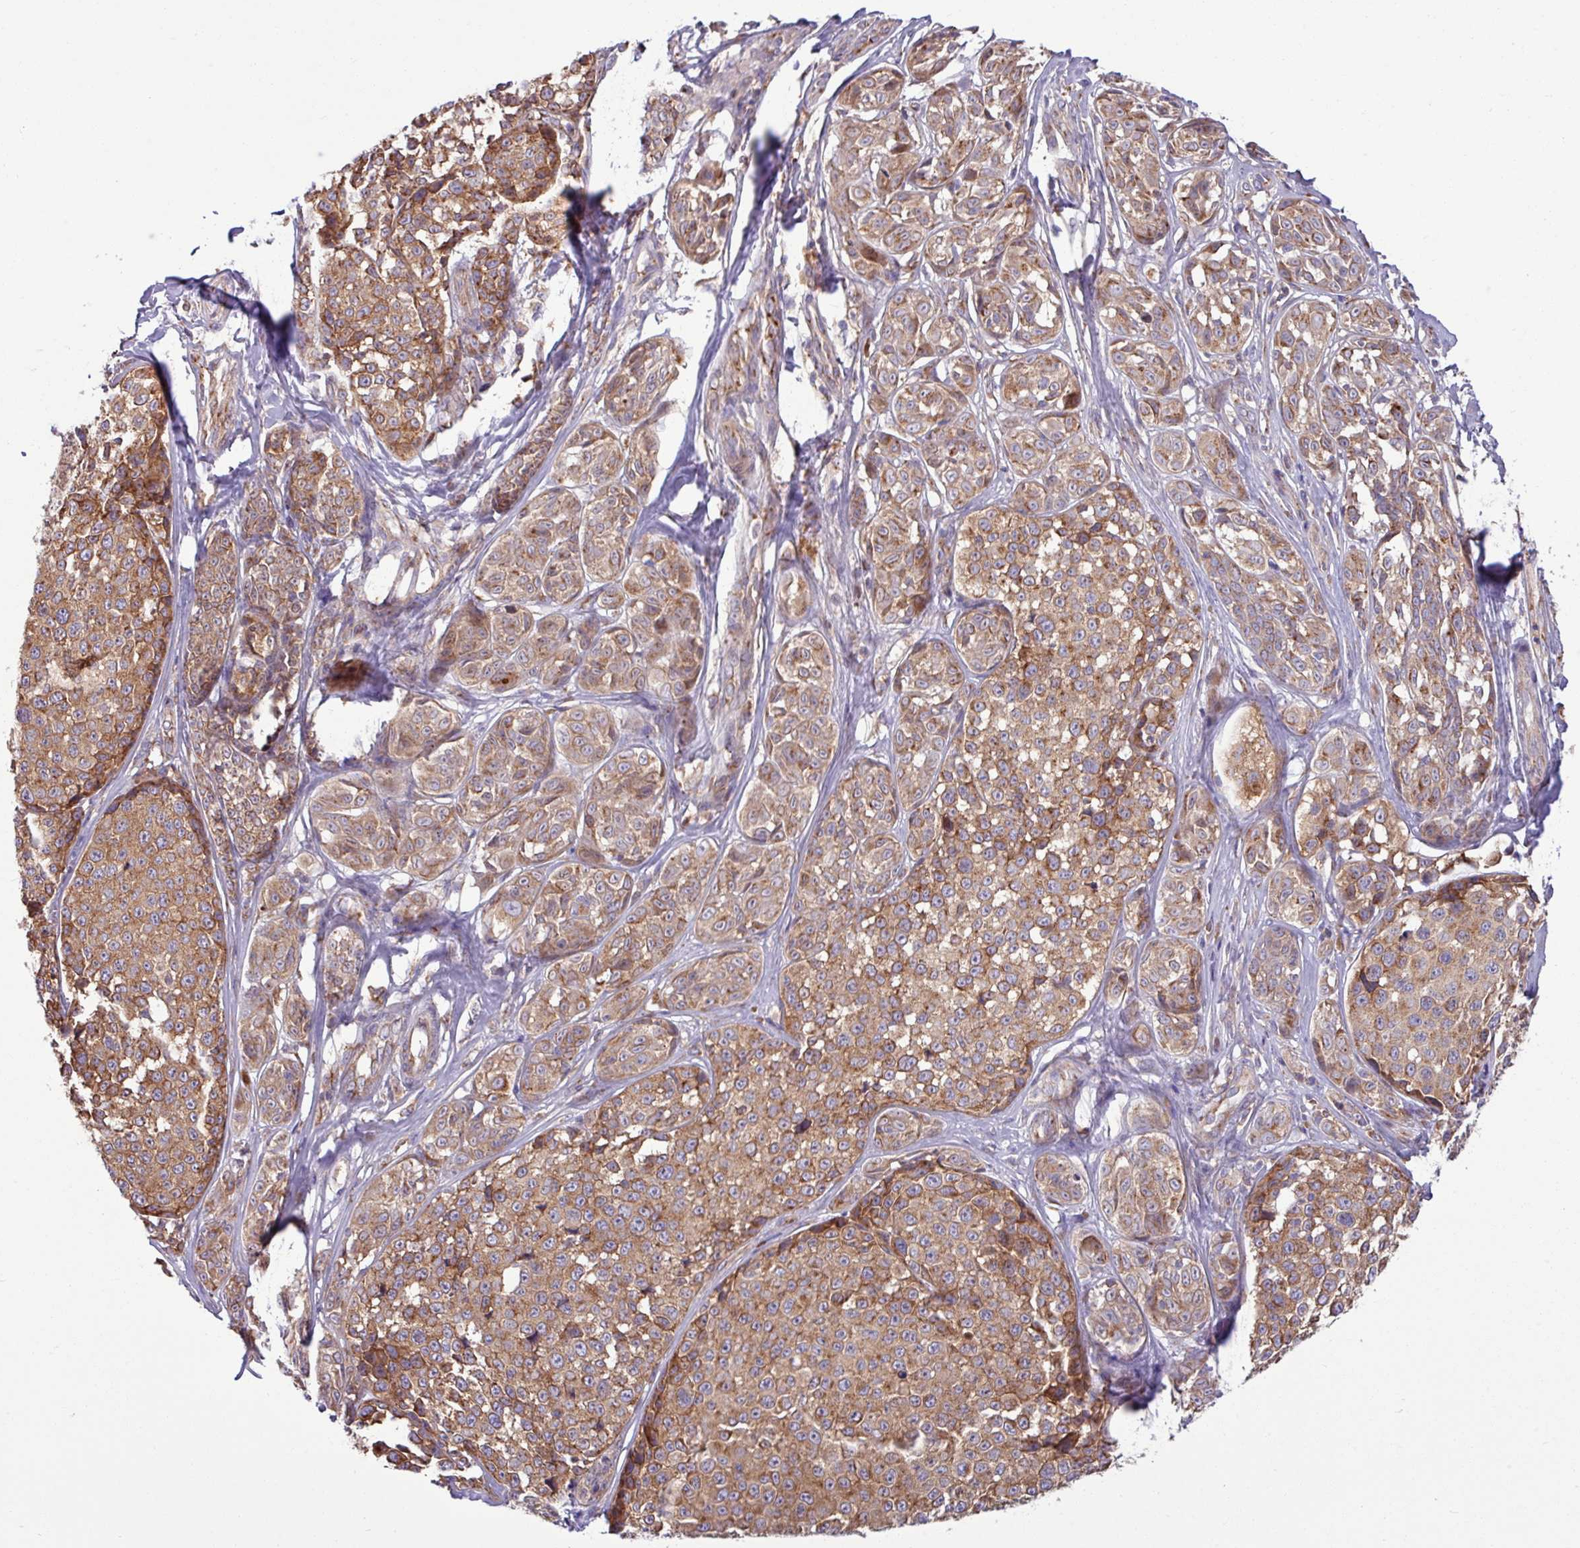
{"staining": {"intensity": "moderate", "quantity": ">75%", "location": "cytoplasmic/membranous"}, "tissue": "melanoma", "cell_type": "Tumor cells", "image_type": "cancer", "snomed": [{"axis": "morphology", "description": "Malignant melanoma, NOS"}, {"axis": "topography", "description": "Skin"}], "caption": "A brown stain shows moderate cytoplasmic/membranous staining of a protein in human malignant melanoma tumor cells.", "gene": "LSM12", "patient": {"sex": "female", "age": 35}}